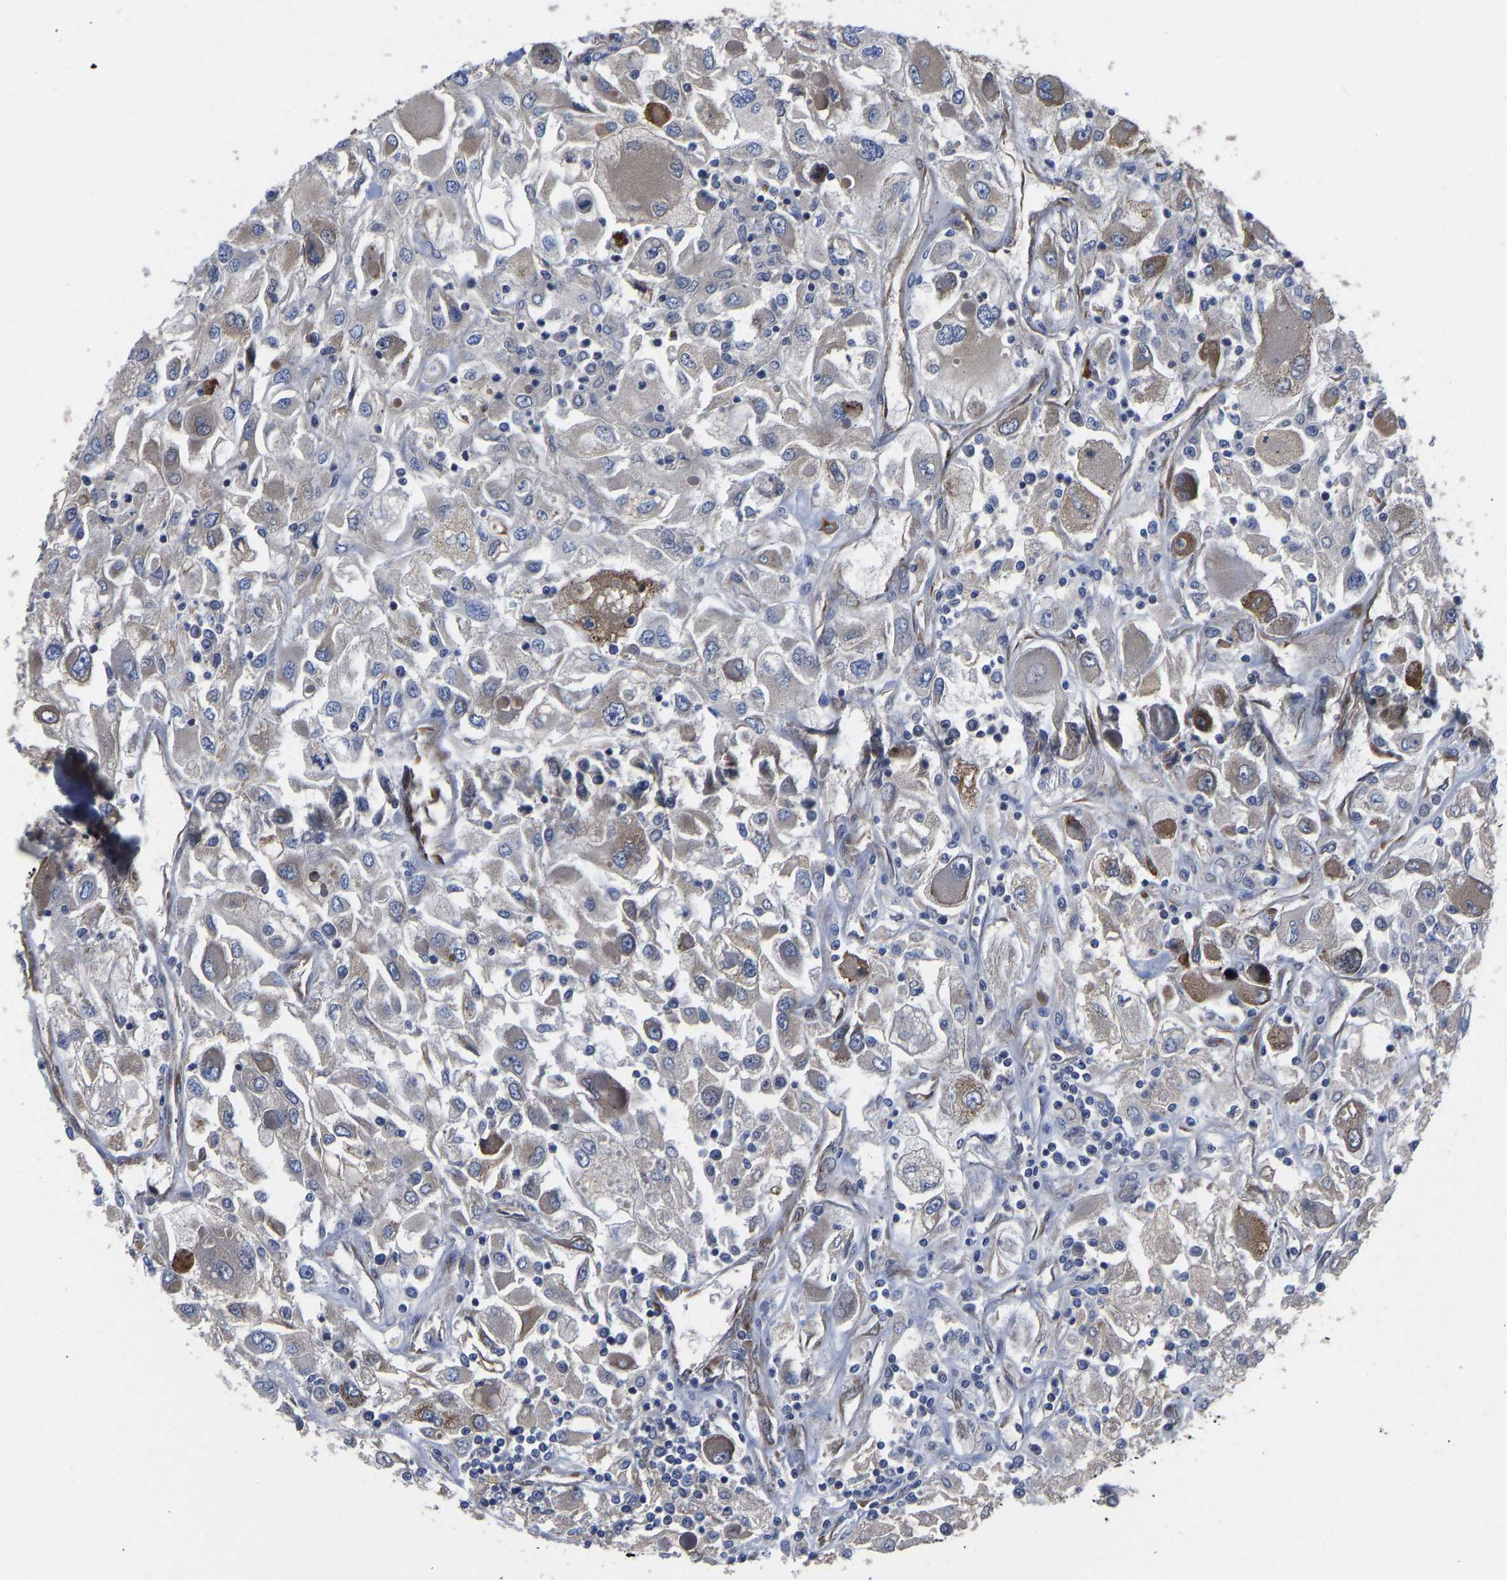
{"staining": {"intensity": "moderate", "quantity": "<25%", "location": "cytoplasmic/membranous"}, "tissue": "renal cancer", "cell_type": "Tumor cells", "image_type": "cancer", "snomed": [{"axis": "morphology", "description": "Adenocarcinoma, NOS"}, {"axis": "topography", "description": "Kidney"}], "caption": "Immunohistochemistry histopathology image of neoplastic tissue: human adenocarcinoma (renal) stained using immunohistochemistry demonstrates low levels of moderate protein expression localized specifically in the cytoplasmic/membranous of tumor cells, appearing as a cytoplasmic/membranous brown color.", "gene": "FRRS1", "patient": {"sex": "female", "age": 52}}